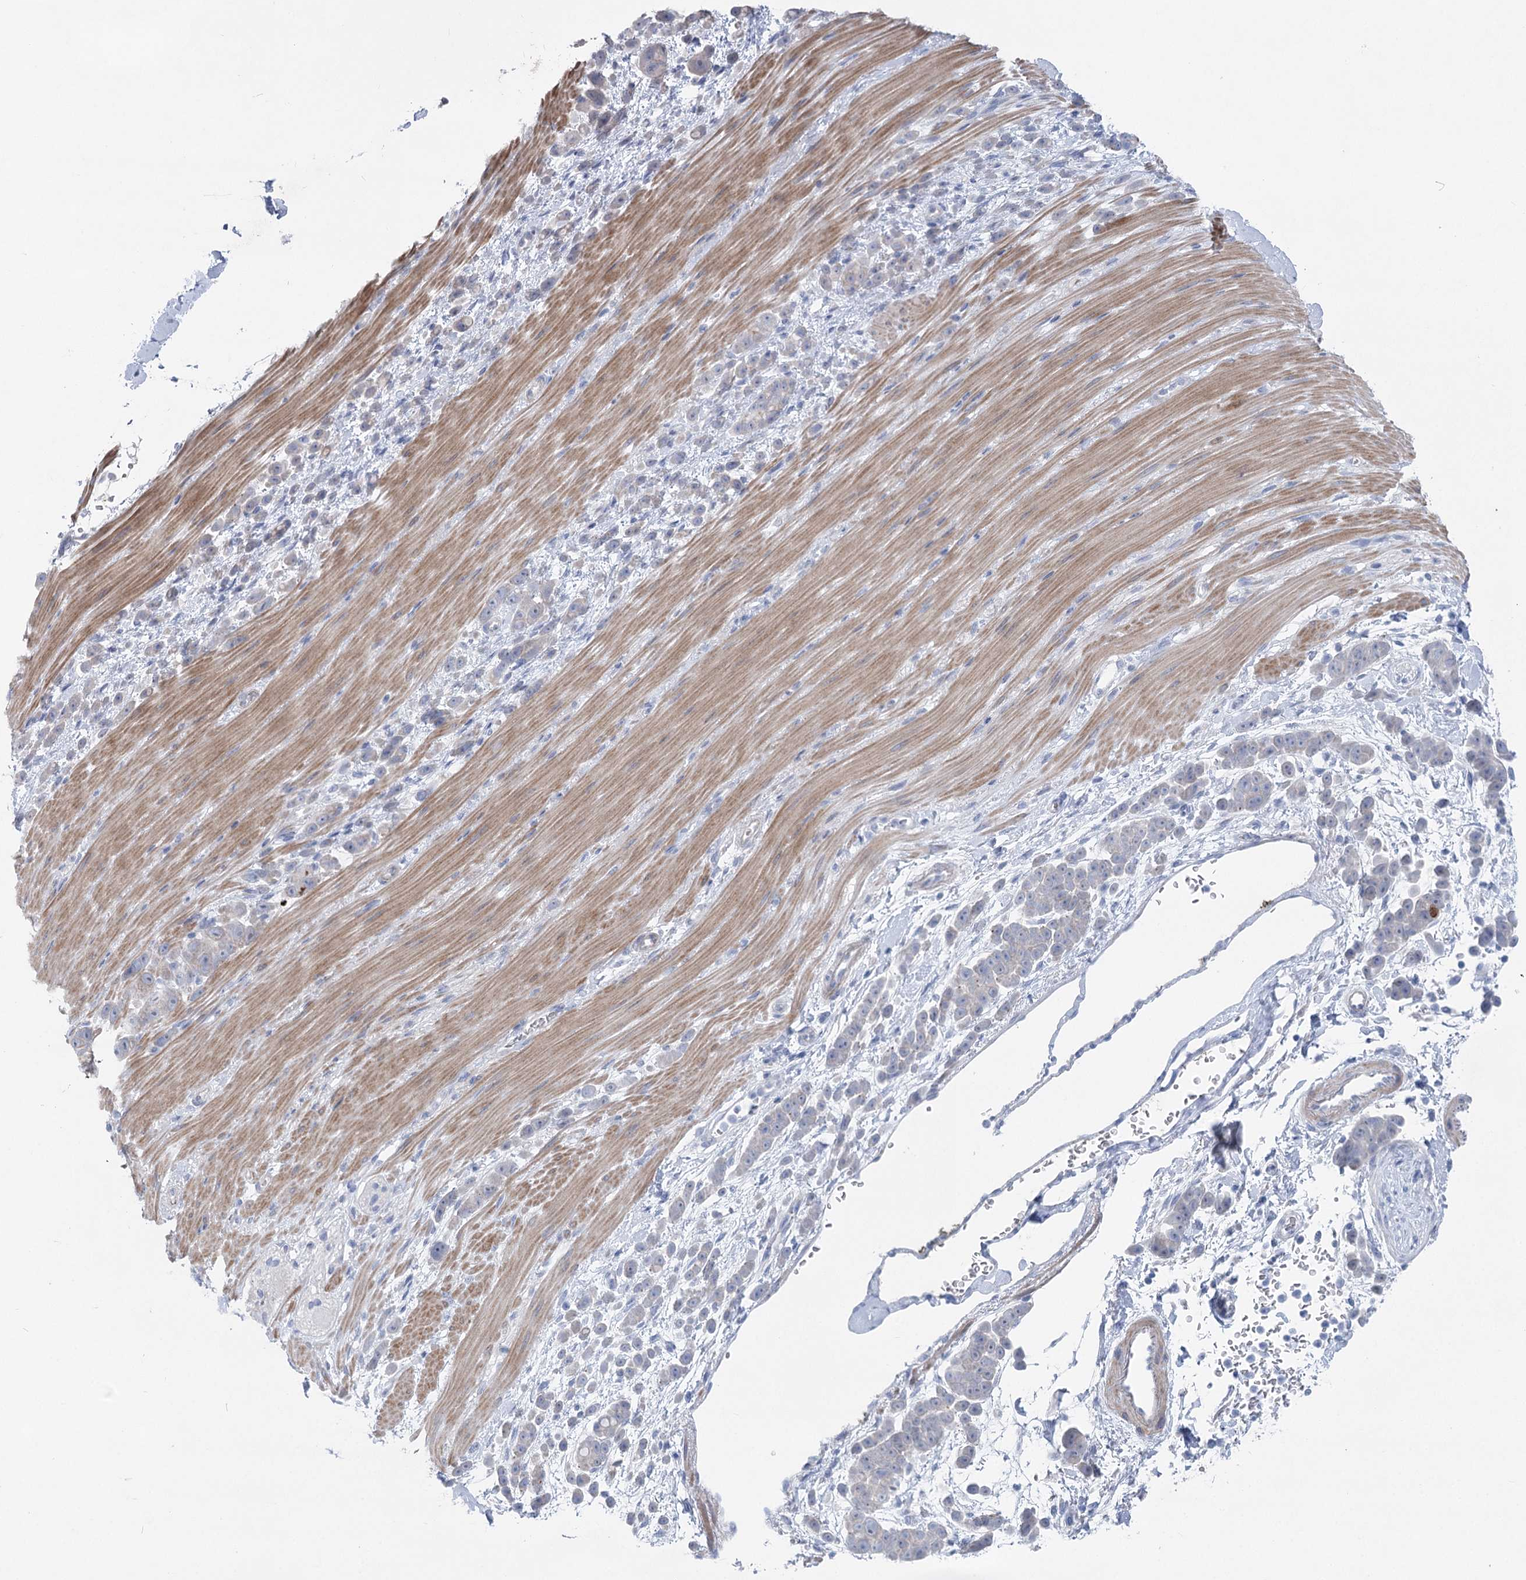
{"staining": {"intensity": "negative", "quantity": "none", "location": "none"}, "tissue": "pancreatic cancer", "cell_type": "Tumor cells", "image_type": "cancer", "snomed": [{"axis": "morphology", "description": "Normal tissue, NOS"}, {"axis": "morphology", "description": "Adenocarcinoma, NOS"}, {"axis": "topography", "description": "Pancreas"}], "caption": "IHC of human adenocarcinoma (pancreatic) demonstrates no positivity in tumor cells. (DAB immunohistochemistry, high magnification).", "gene": "WDR74", "patient": {"sex": "female", "age": 64}}